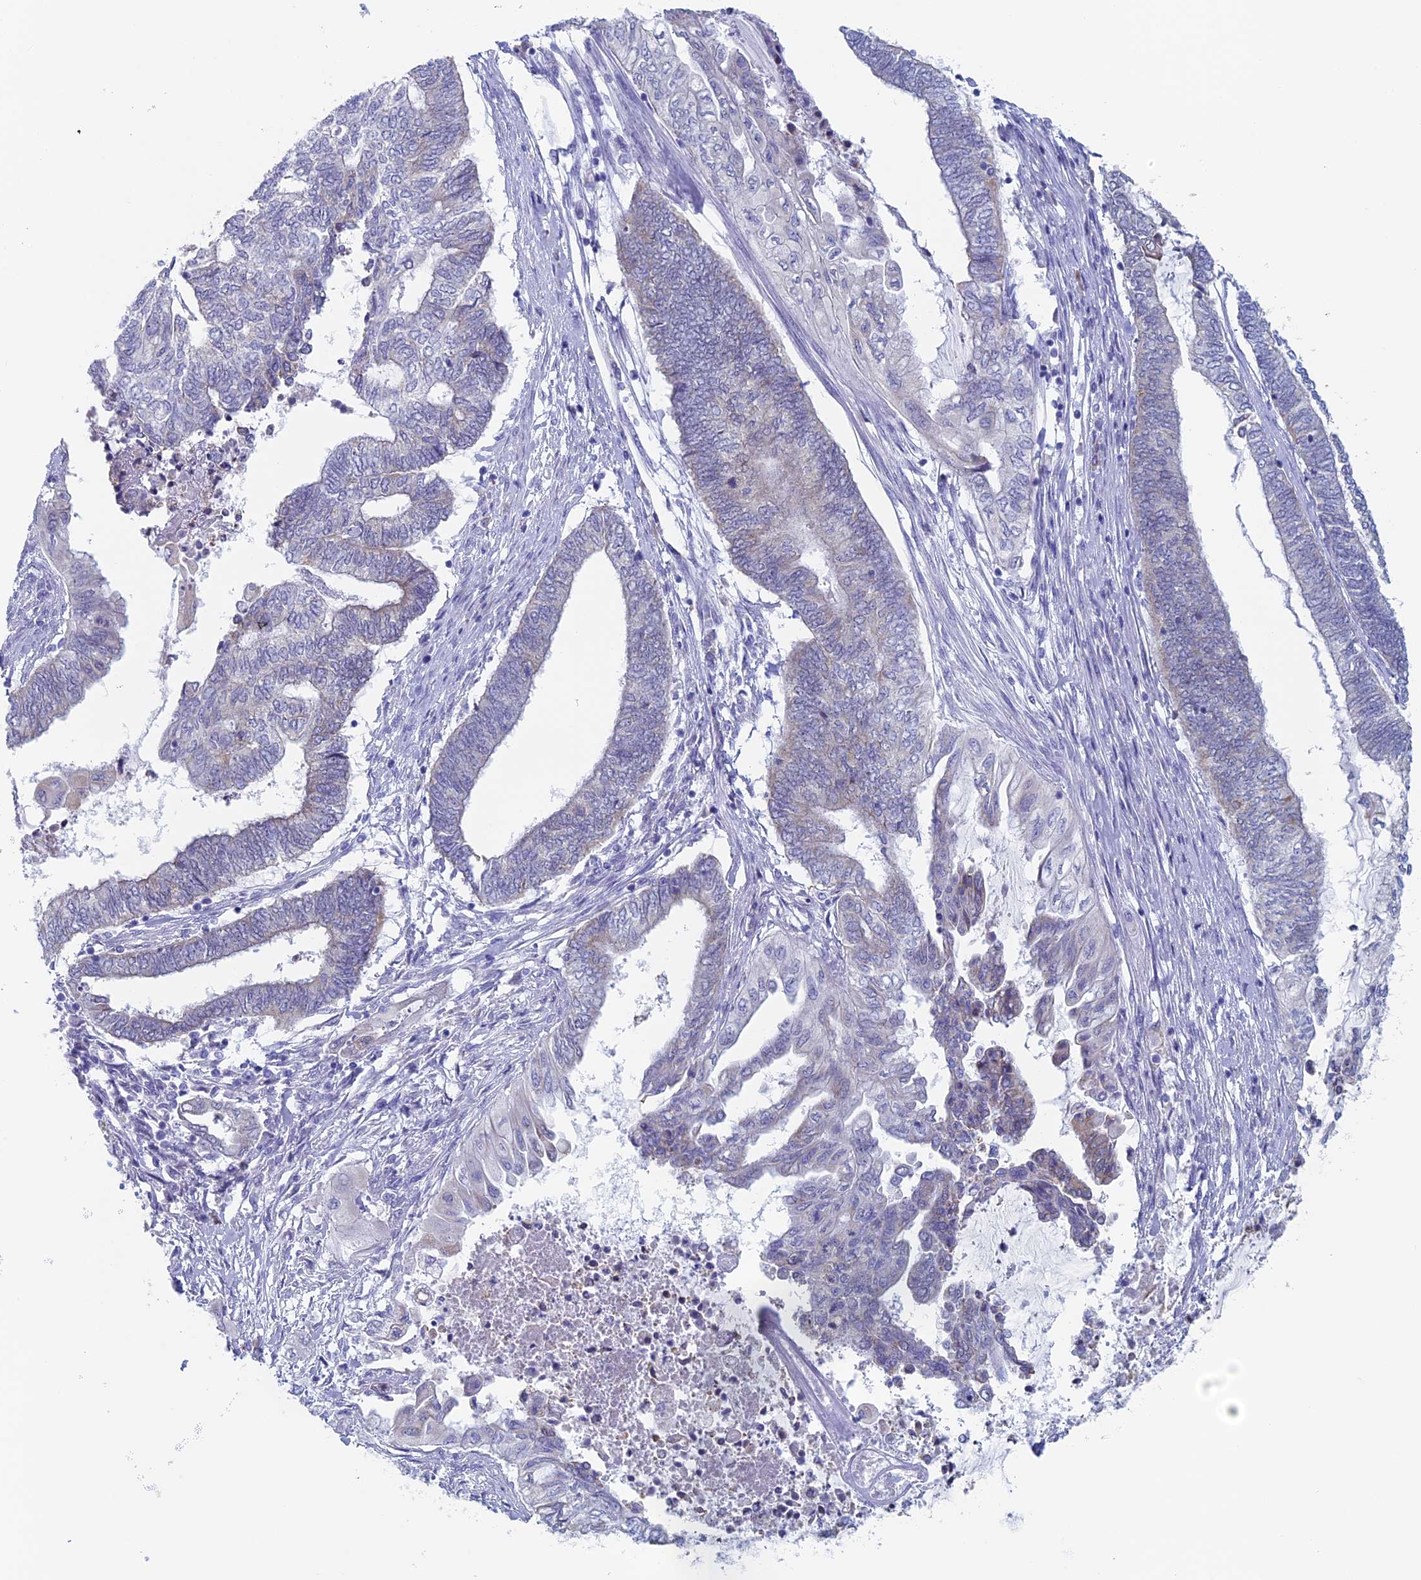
{"staining": {"intensity": "negative", "quantity": "none", "location": "none"}, "tissue": "endometrial cancer", "cell_type": "Tumor cells", "image_type": "cancer", "snomed": [{"axis": "morphology", "description": "Adenocarcinoma, NOS"}, {"axis": "topography", "description": "Uterus"}, {"axis": "topography", "description": "Endometrium"}], "caption": "Protein analysis of adenocarcinoma (endometrial) exhibits no significant positivity in tumor cells.", "gene": "MAGEB6", "patient": {"sex": "female", "age": 70}}